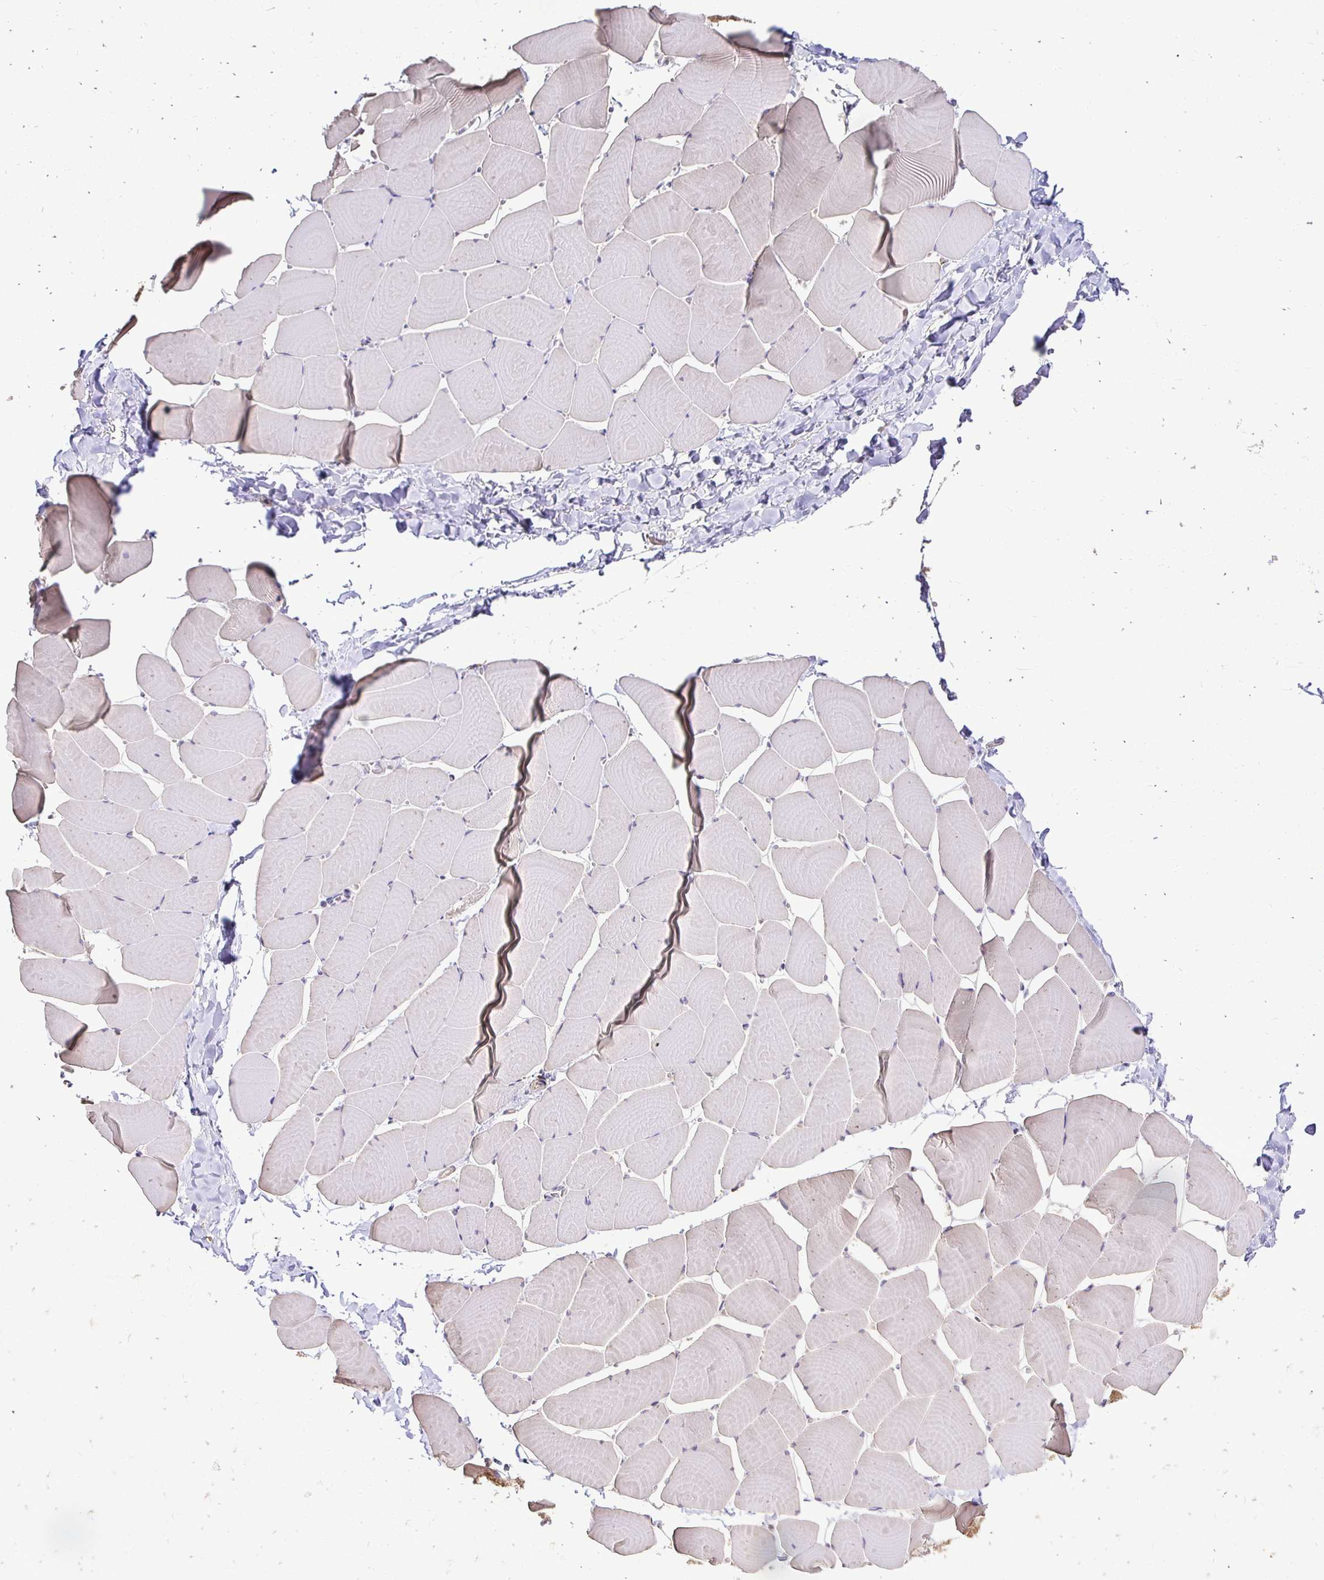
{"staining": {"intensity": "weak", "quantity": "25%-75%", "location": "cytoplasmic/membranous"}, "tissue": "skeletal muscle", "cell_type": "Myocytes", "image_type": "normal", "snomed": [{"axis": "morphology", "description": "Normal tissue, NOS"}, {"axis": "topography", "description": "Skeletal muscle"}], "caption": "This photomicrograph reveals immunohistochemistry (IHC) staining of unremarkable skeletal muscle, with low weak cytoplasmic/membranous positivity in about 25%-75% of myocytes.", "gene": "SLC9A1", "patient": {"sex": "male", "age": 25}}